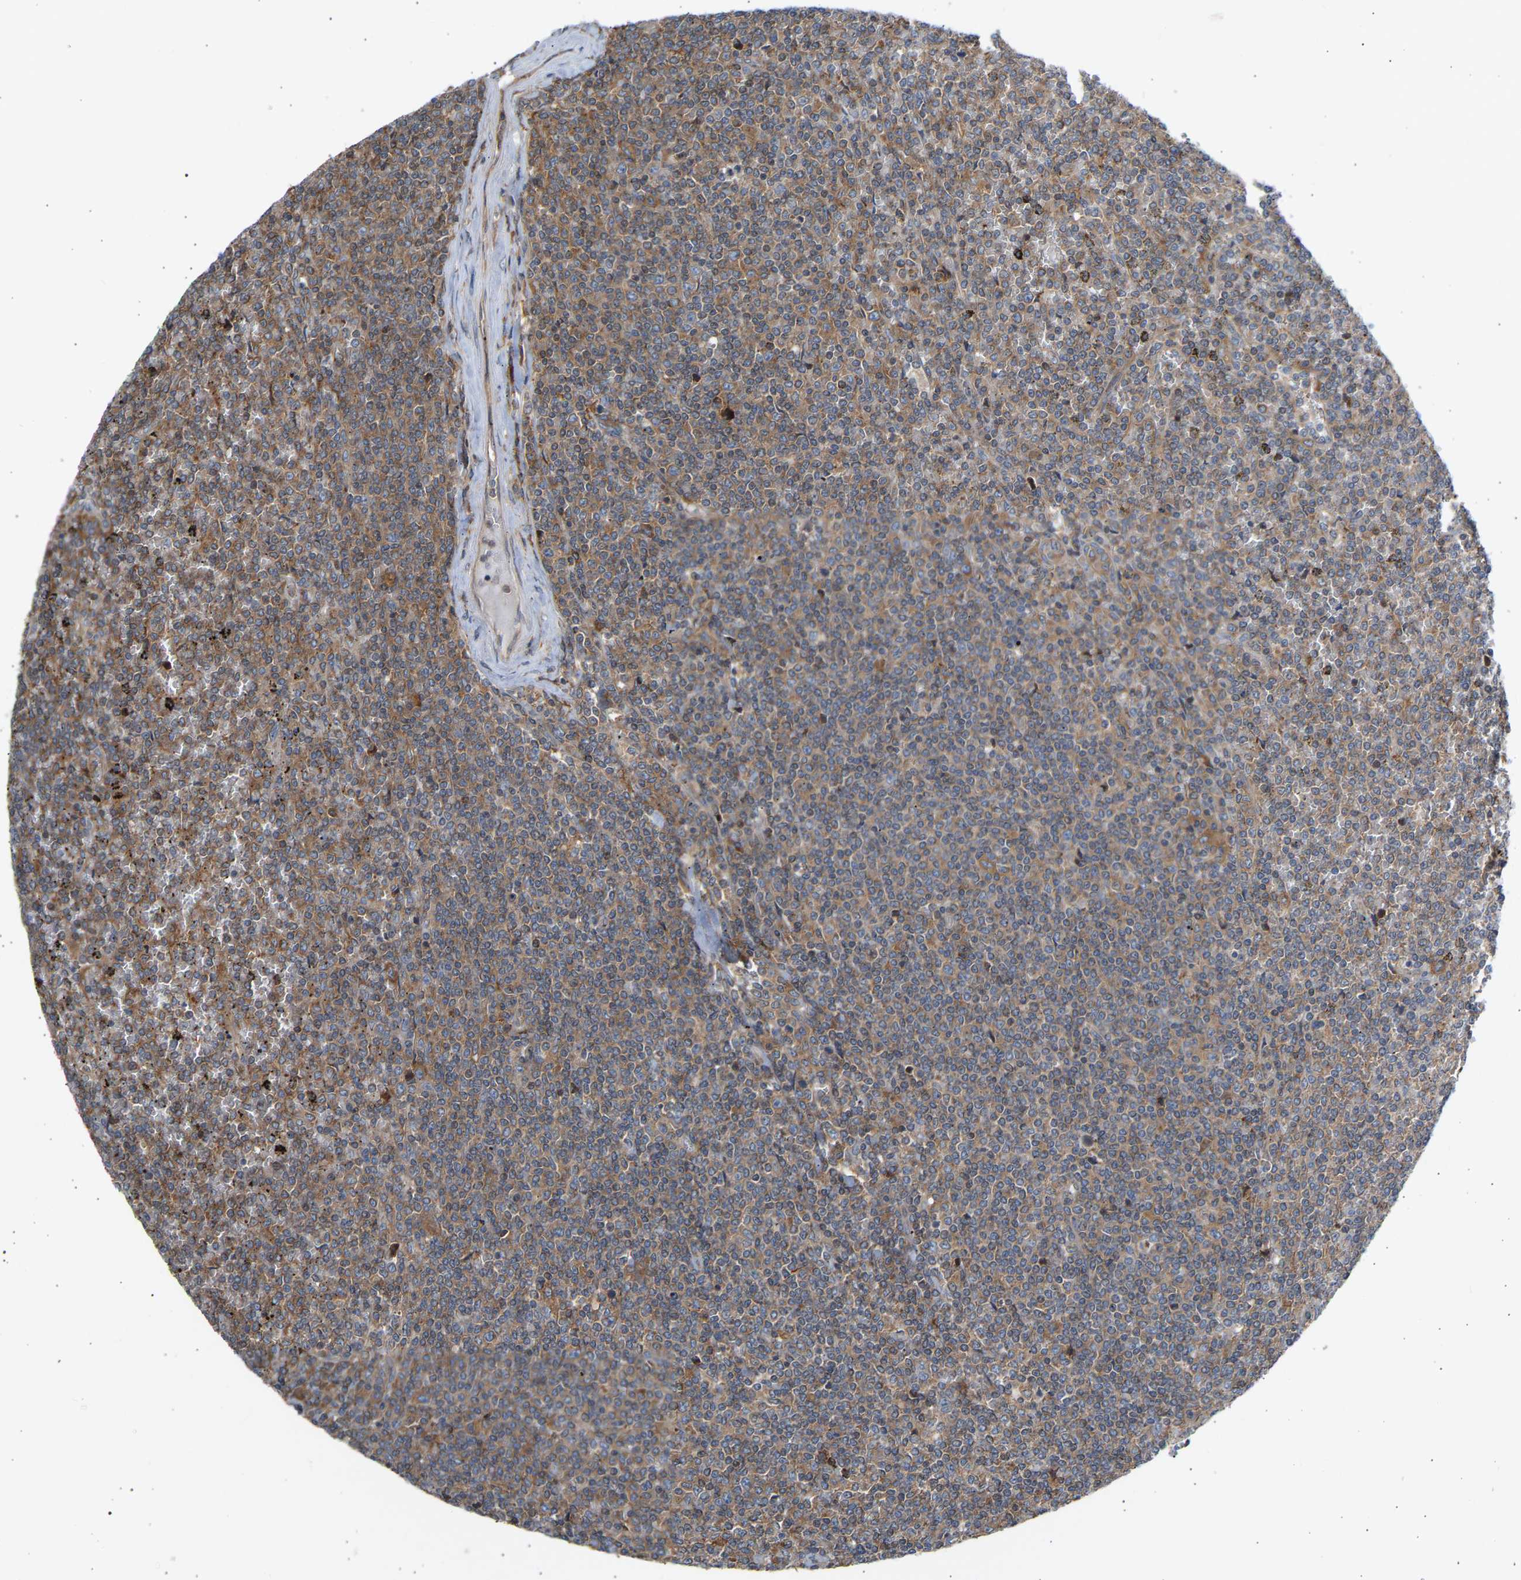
{"staining": {"intensity": "moderate", "quantity": ">75%", "location": "cytoplasmic/membranous"}, "tissue": "lymphoma", "cell_type": "Tumor cells", "image_type": "cancer", "snomed": [{"axis": "morphology", "description": "Malignant lymphoma, non-Hodgkin's type, Low grade"}, {"axis": "topography", "description": "Spleen"}], "caption": "Human lymphoma stained for a protein (brown) shows moderate cytoplasmic/membranous positive positivity in approximately >75% of tumor cells.", "gene": "GCN1", "patient": {"sex": "female", "age": 19}}